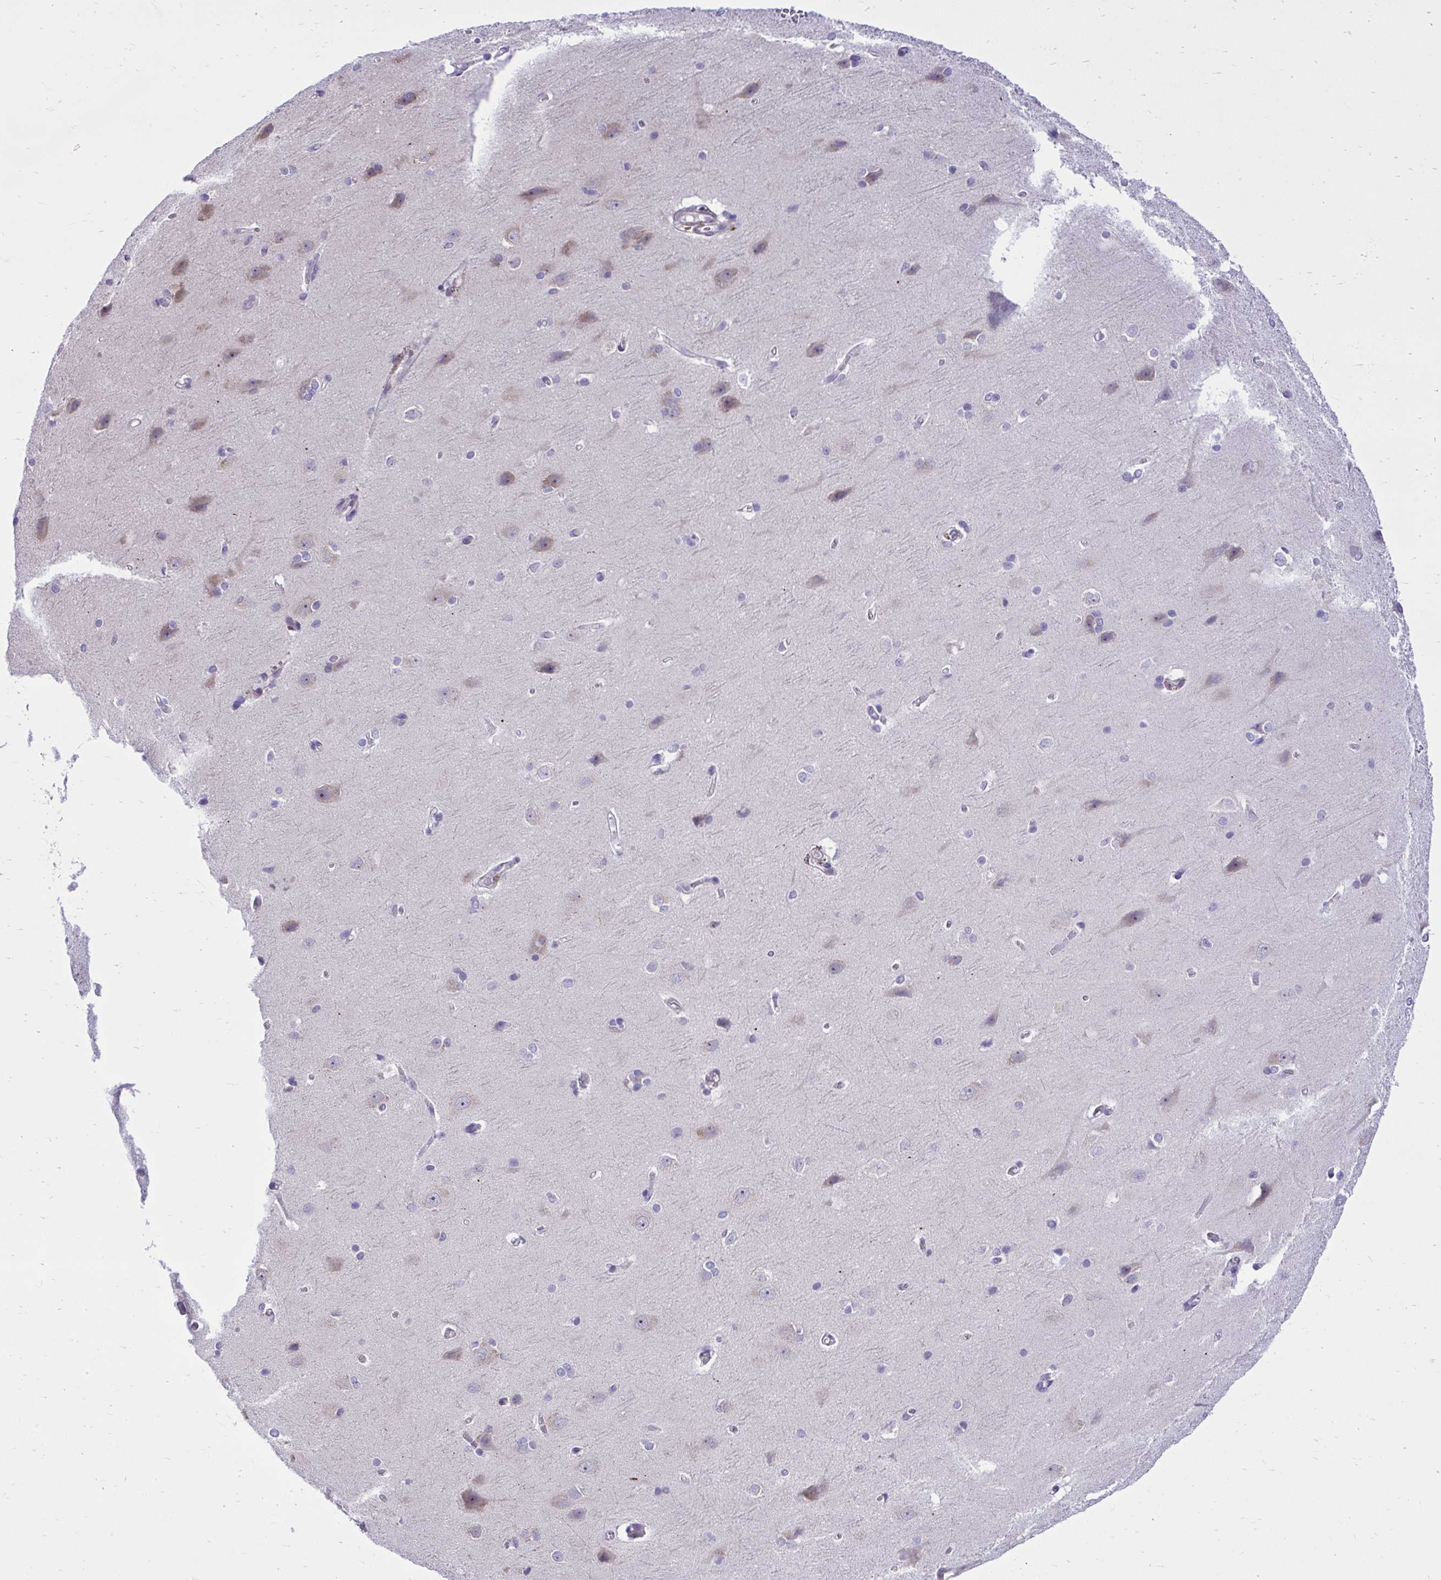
{"staining": {"intensity": "negative", "quantity": "none", "location": "none"}, "tissue": "cerebral cortex", "cell_type": "Endothelial cells", "image_type": "normal", "snomed": [{"axis": "morphology", "description": "Normal tissue, NOS"}, {"axis": "topography", "description": "Cerebral cortex"}], "caption": "A high-resolution micrograph shows IHC staining of benign cerebral cortex, which exhibits no significant staining in endothelial cells.", "gene": "GRK4", "patient": {"sex": "male", "age": 37}}